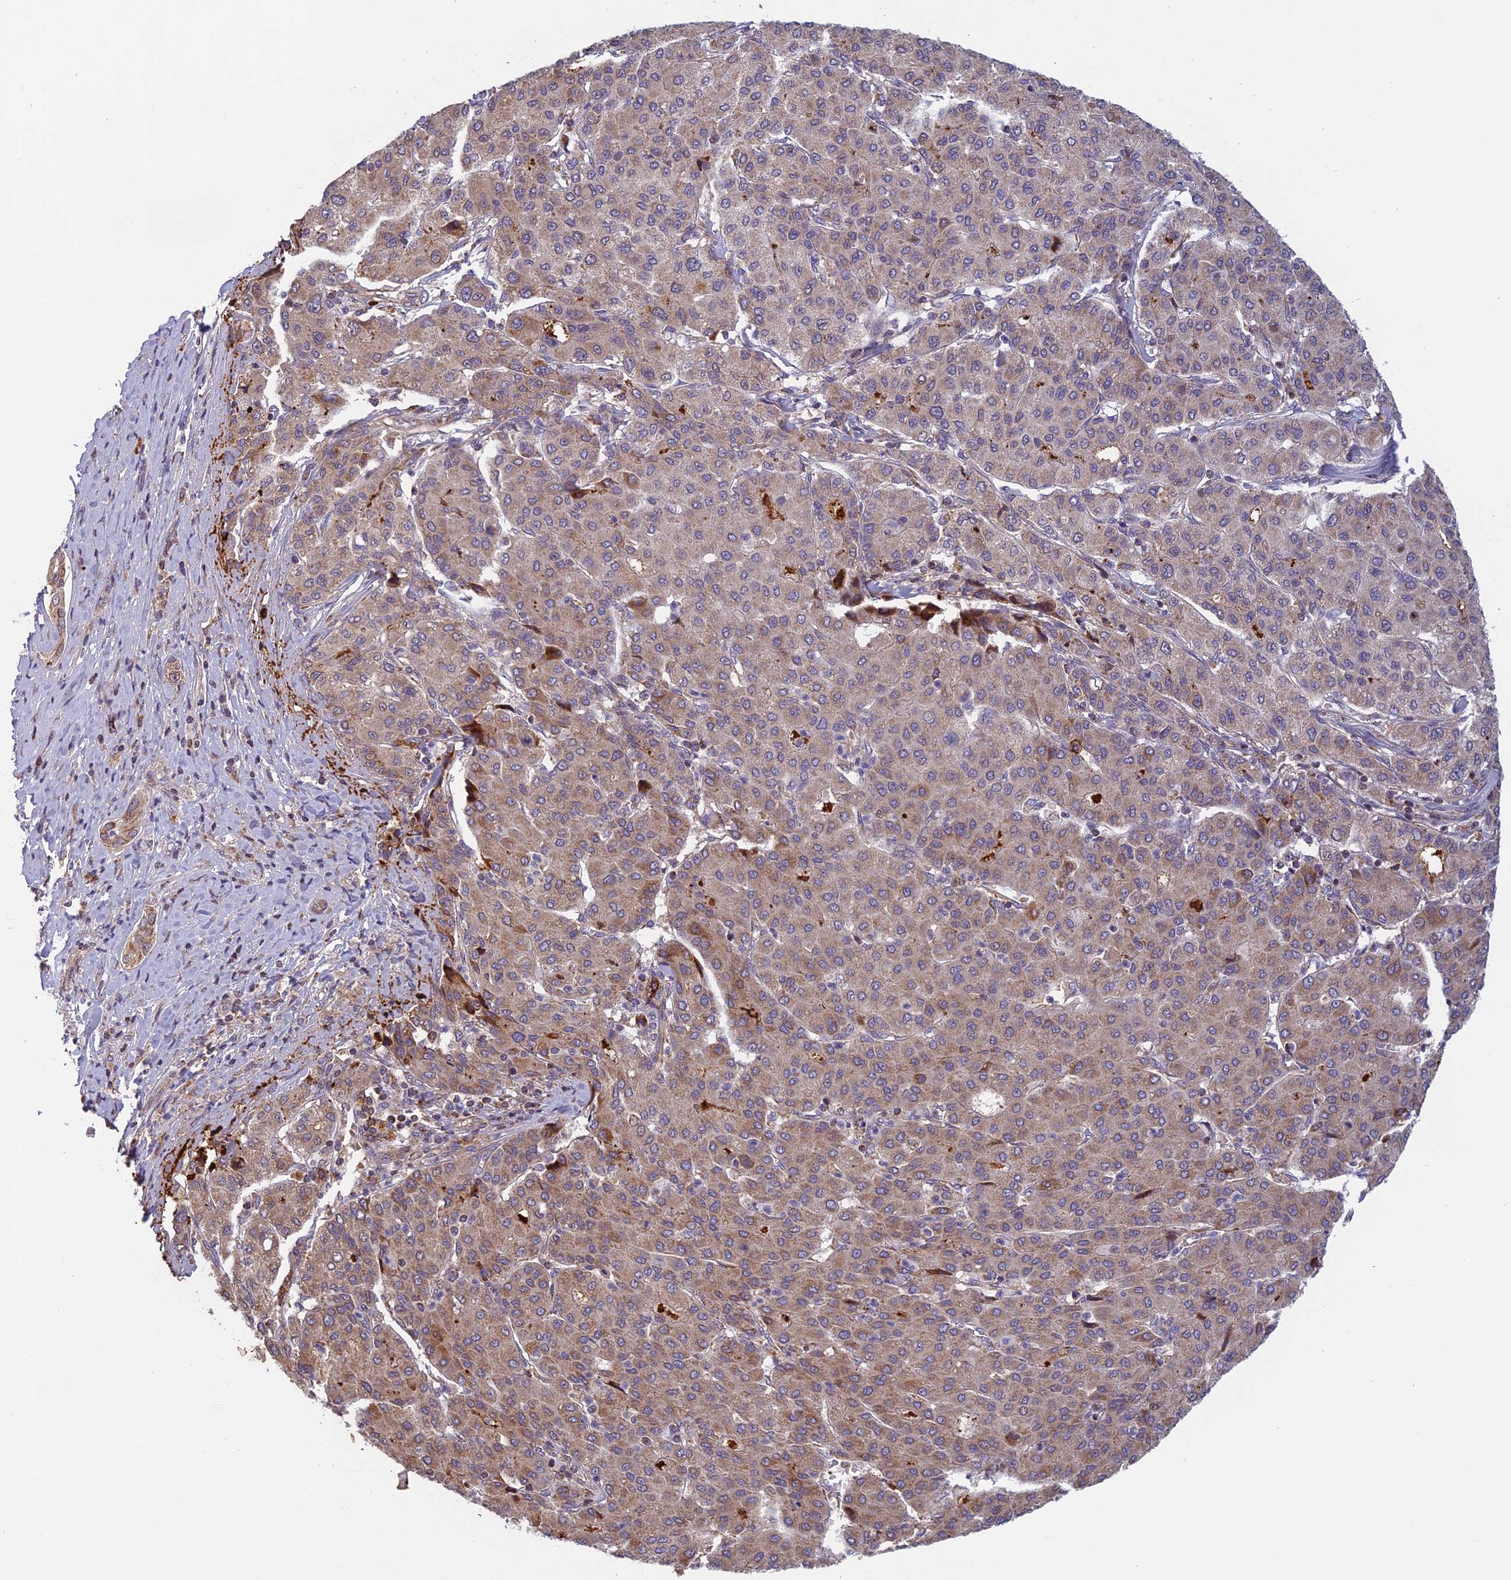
{"staining": {"intensity": "moderate", "quantity": "<25%", "location": "cytoplasmic/membranous"}, "tissue": "liver cancer", "cell_type": "Tumor cells", "image_type": "cancer", "snomed": [{"axis": "morphology", "description": "Carcinoma, Hepatocellular, NOS"}, {"axis": "topography", "description": "Liver"}], "caption": "IHC micrograph of liver cancer stained for a protein (brown), which demonstrates low levels of moderate cytoplasmic/membranous positivity in approximately <25% of tumor cells.", "gene": "EDAR", "patient": {"sex": "male", "age": 65}}